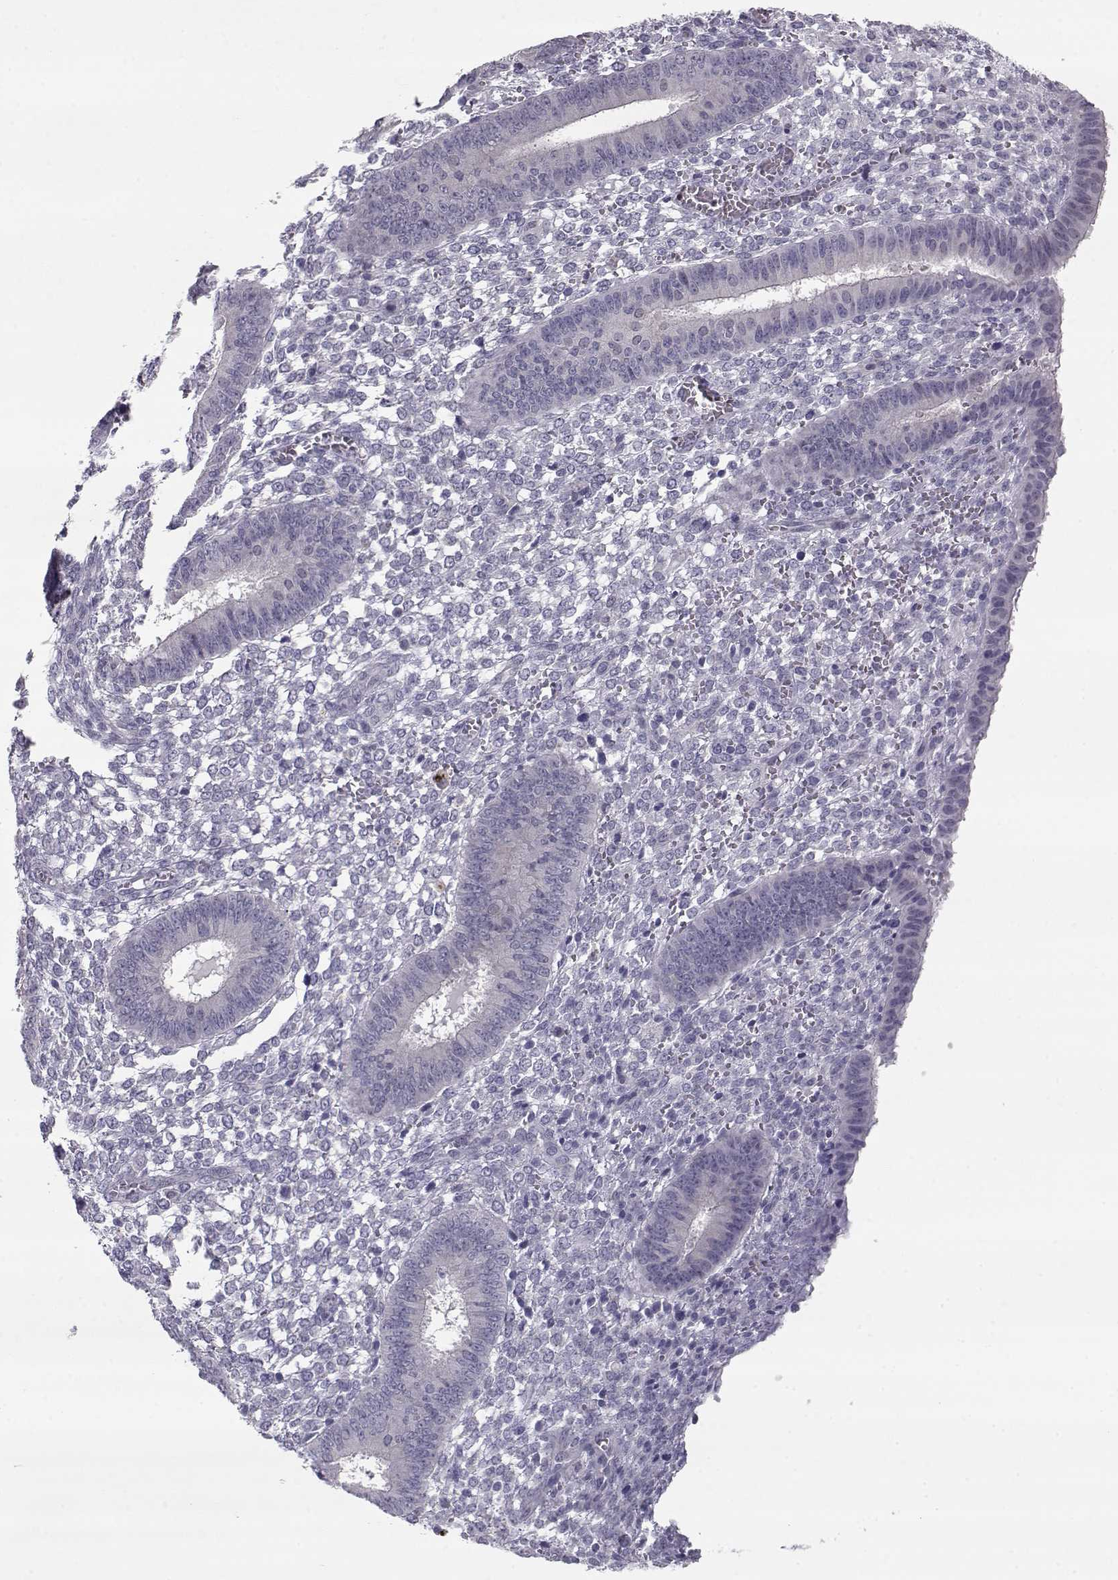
{"staining": {"intensity": "negative", "quantity": "none", "location": "none"}, "tissue": "endometrium", "cell_type": "Cells in endometrial stroma", "image_type": "normal", "snomed": [{"axis": "morphology", "description": "Normal tissue, NOS"}, {"axis": "topography", "description": "Endometrium"}], "caption": "Immunohistochemical staining of normal human endometrium displays no significant expression in cells in endometrial stroma.", "gene": "NPVF", "patient": {"sex": "female", "age": 42}}